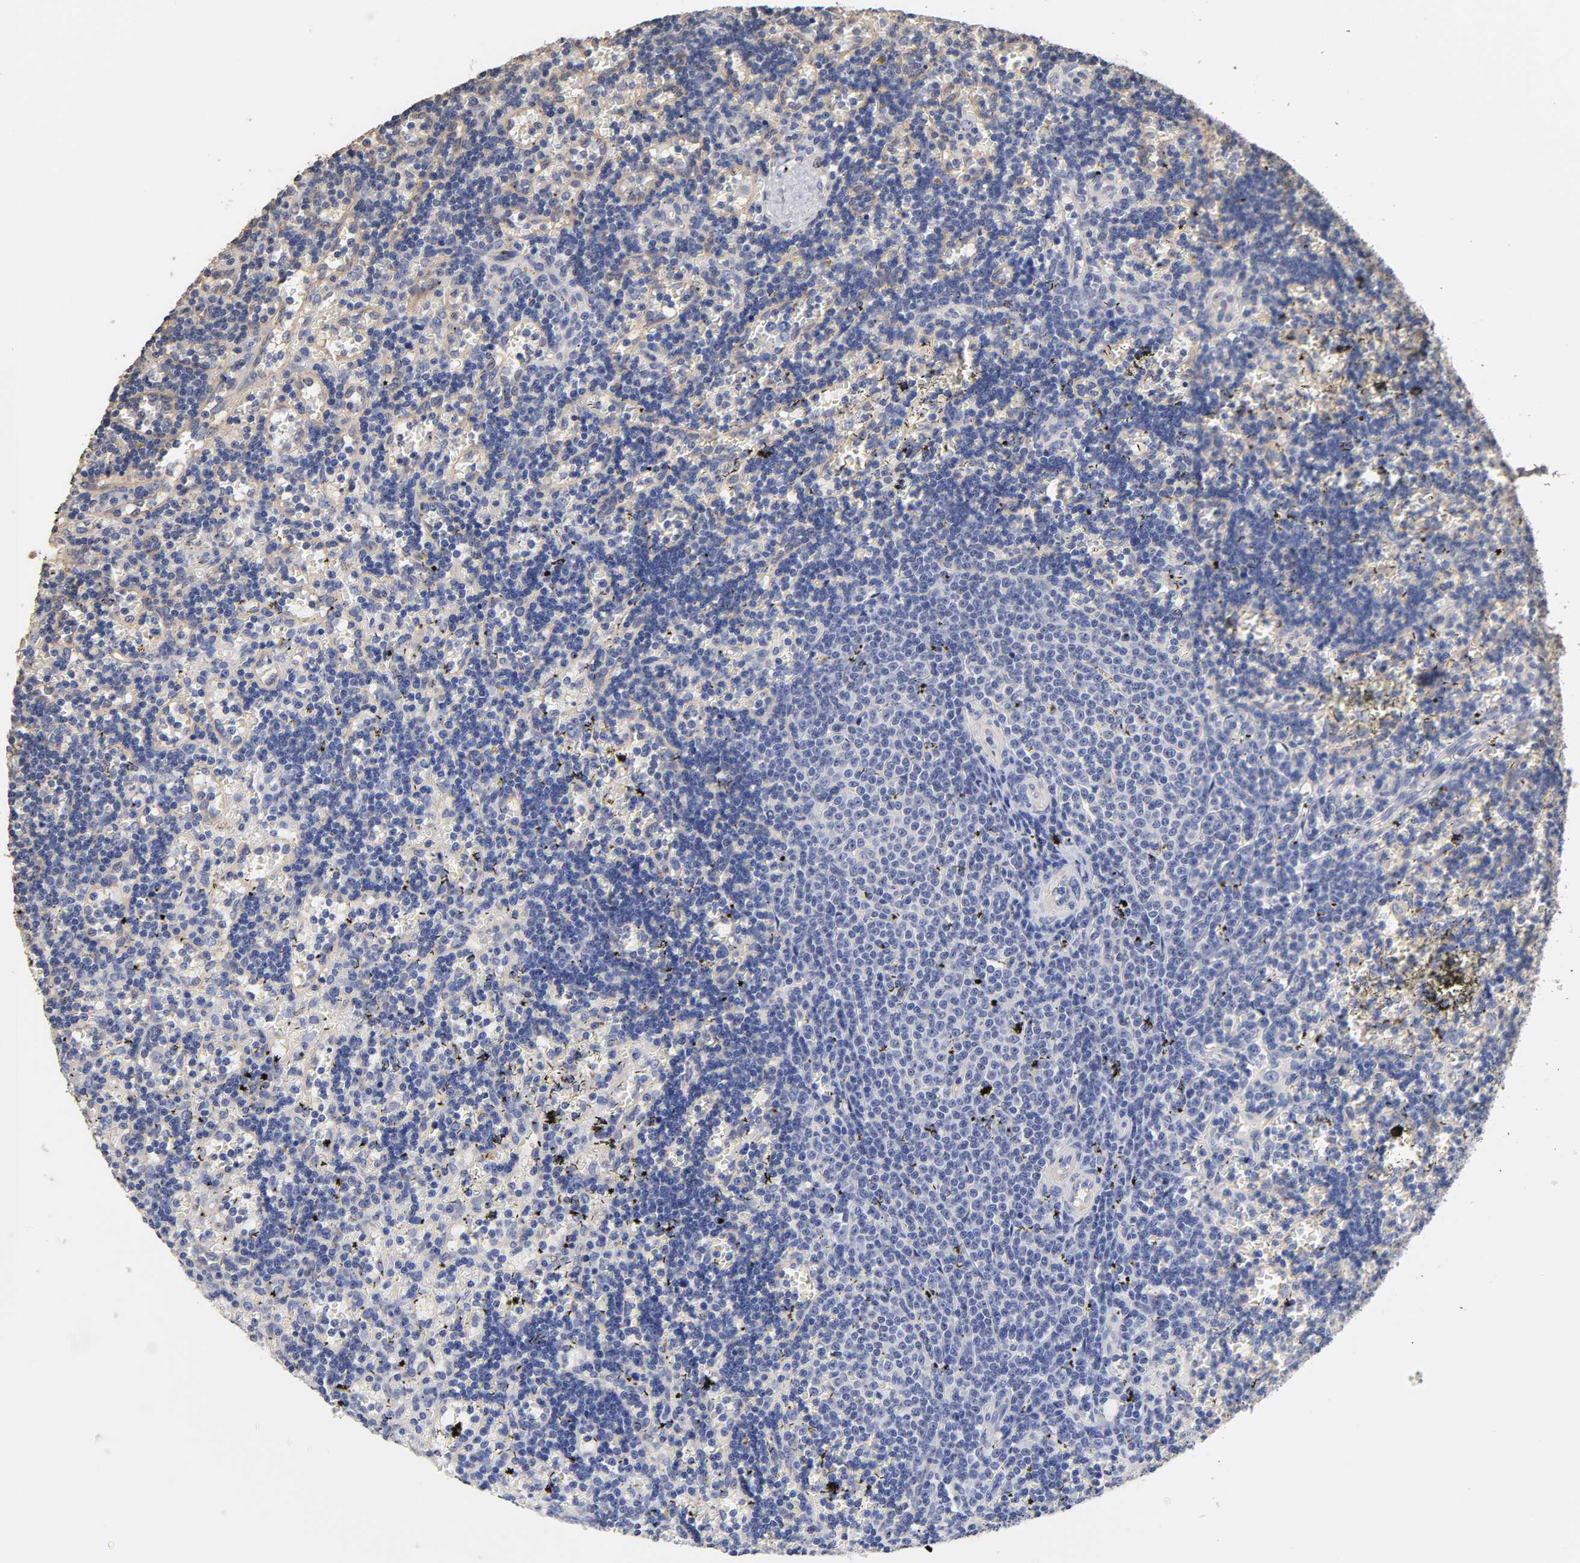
{"staining": {"intensity": "negative", "quantity": "none", "location": "none"}, "tissue": "lymphoma", "cell_type": "Tumor cells", "image_type": "cancer", "snomed": [{"axis": "morphology", "description": "Malignant lymphoma, non-Hodgkin's type, Low grade"}, {"axis": "topography", "description": "Spleen"}], "caption": "Immunohistochemistry (IHC) photomicrograph of human malignant lymphoma, non-Hodgkin's type (low-grade) stained for a protein (brown), which shows no staining in tumor cells.", "gene": "VSIG4", "patient": {"sex": "male", "age": 60}}